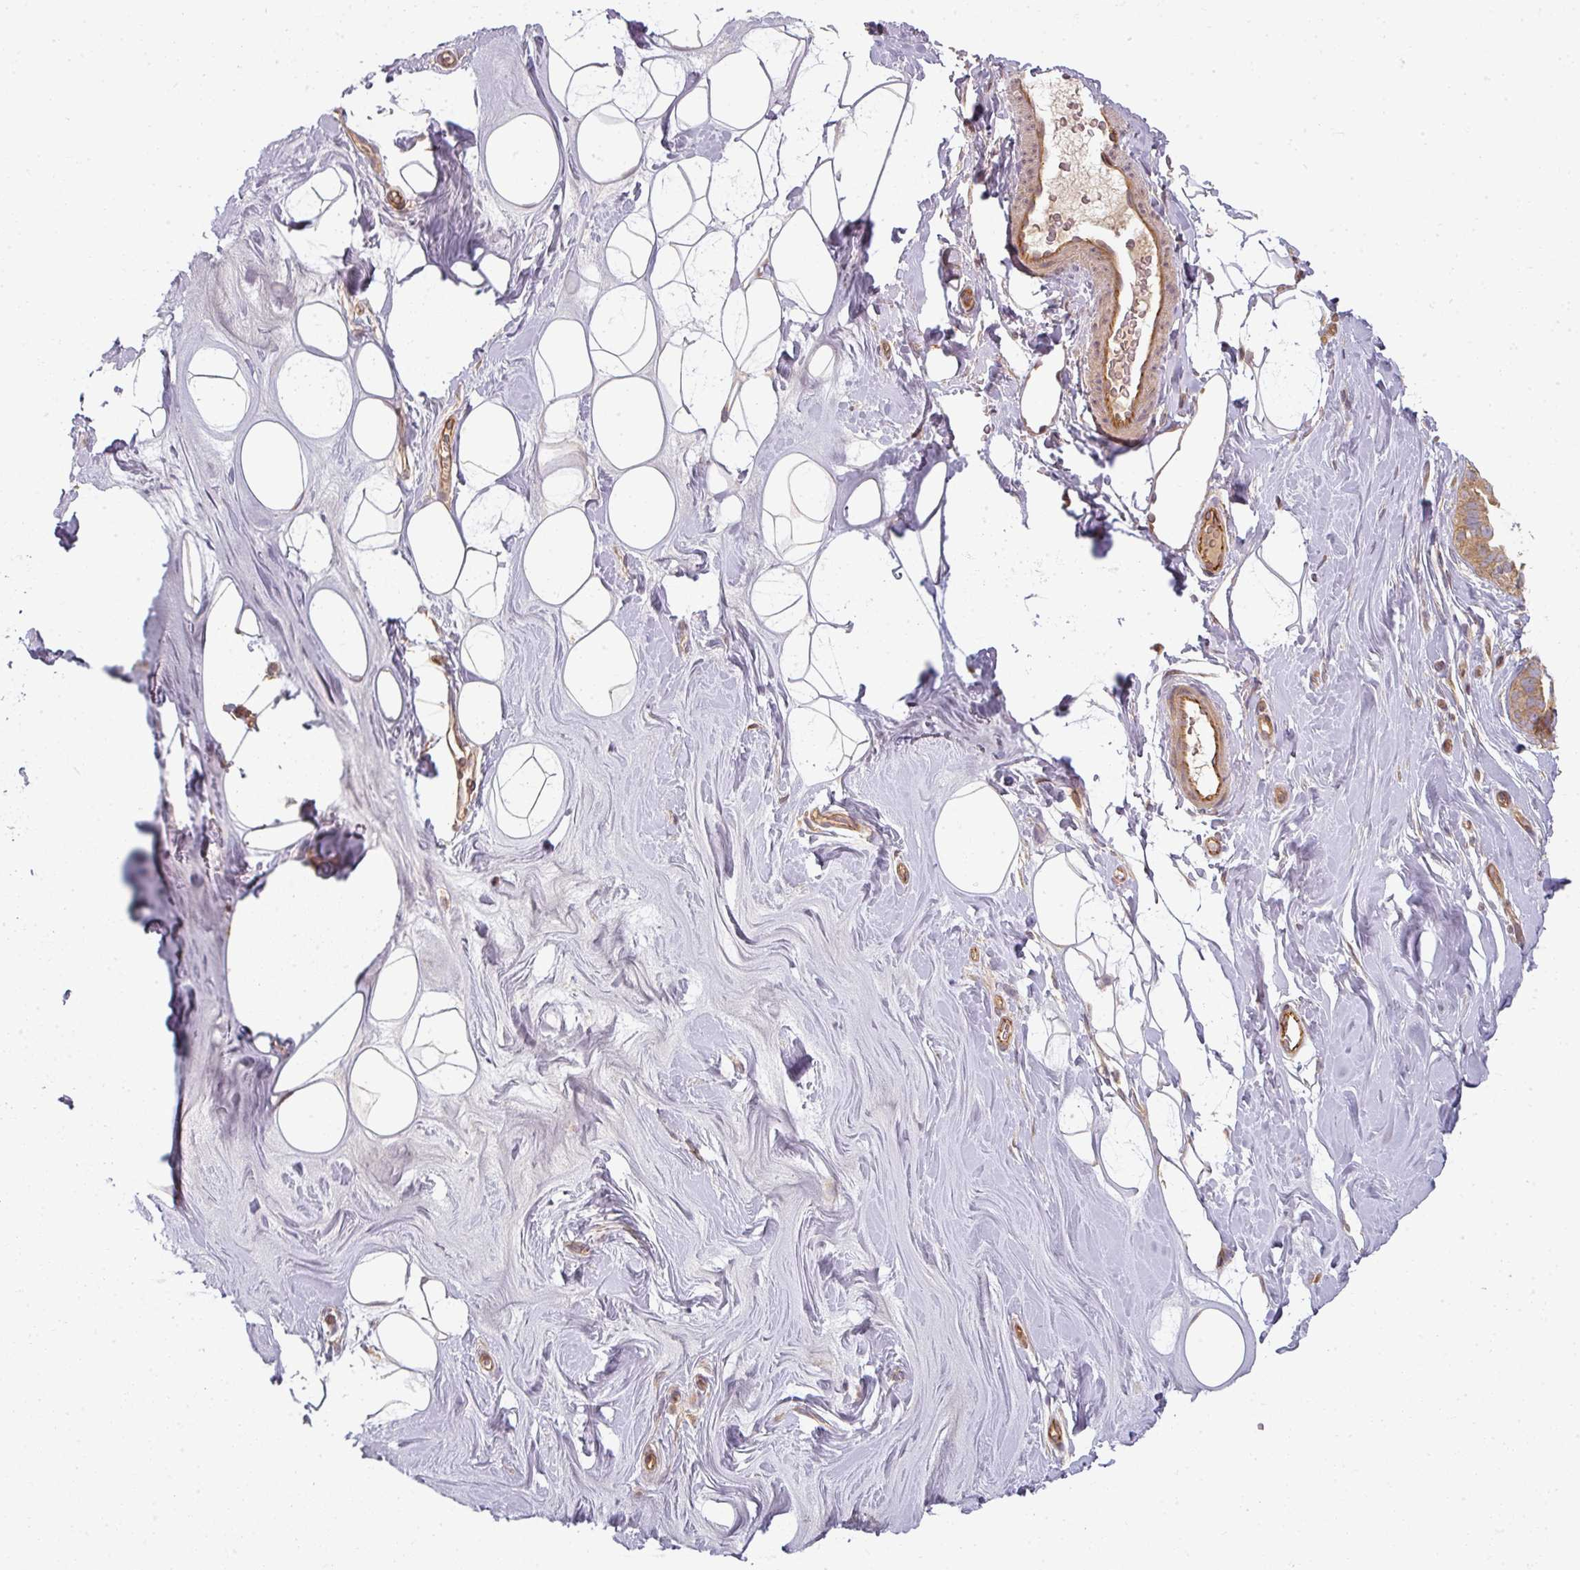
{"staining": {"intensity": "negative", "quantity": "none", "location": "none"}, "tissue": "adipose tissue", "cell_type": "Adipocytes", "image_type": "normal", "snomed": [{"axis": "morphology", "description": "Normal tissue, NOS"}, {"axis": "topography", "description": "Breast"}], "caption": "An IHC photomicrograph of normal adipose tissue is shown. There is no staining in adipocytes of adipose tissue.", "gene": "CNOT1", "patient": {"sex": "female", "age": 26}}